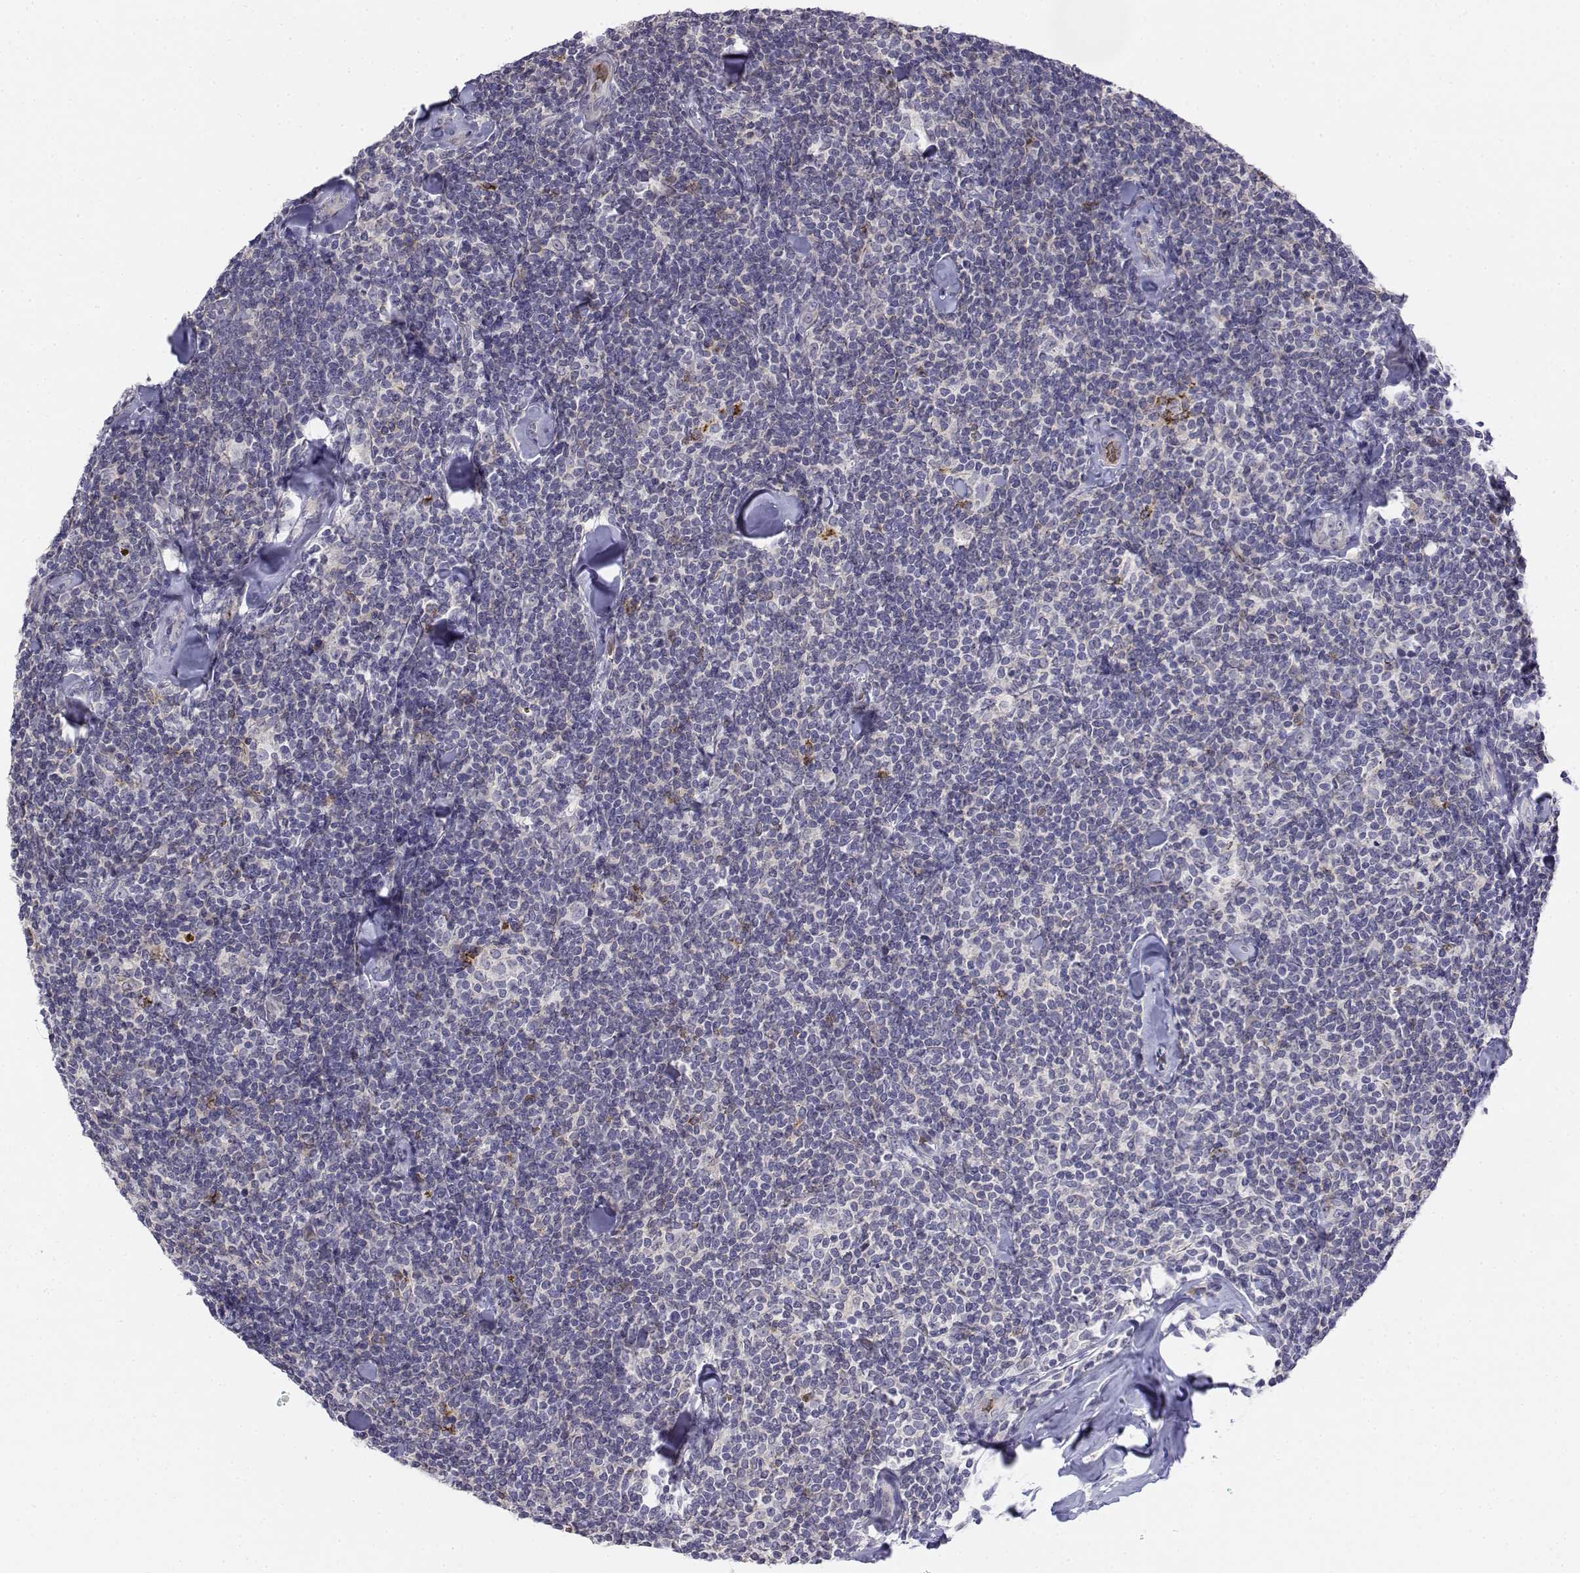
{"staining": {"intensity": "negative", "quantity": "none", "location": "none"}, "tissue": "lymphoma", "cell_type": "Tumor cells", "image_type": "cancer", "snomed": [{"axis": "morphology", "description": "Malignant lymphoma, non-Hodgkin's type, Low grade"}, {"axis": "topography", "description": "Lymph node"}], "caption": "The immunohistochemistry (IHC) photomicrograph has no significant expression in tumor cells of lymphoma tissue.", "gene": "CADM1", "patient": {"sex": "female", "age": 56}}